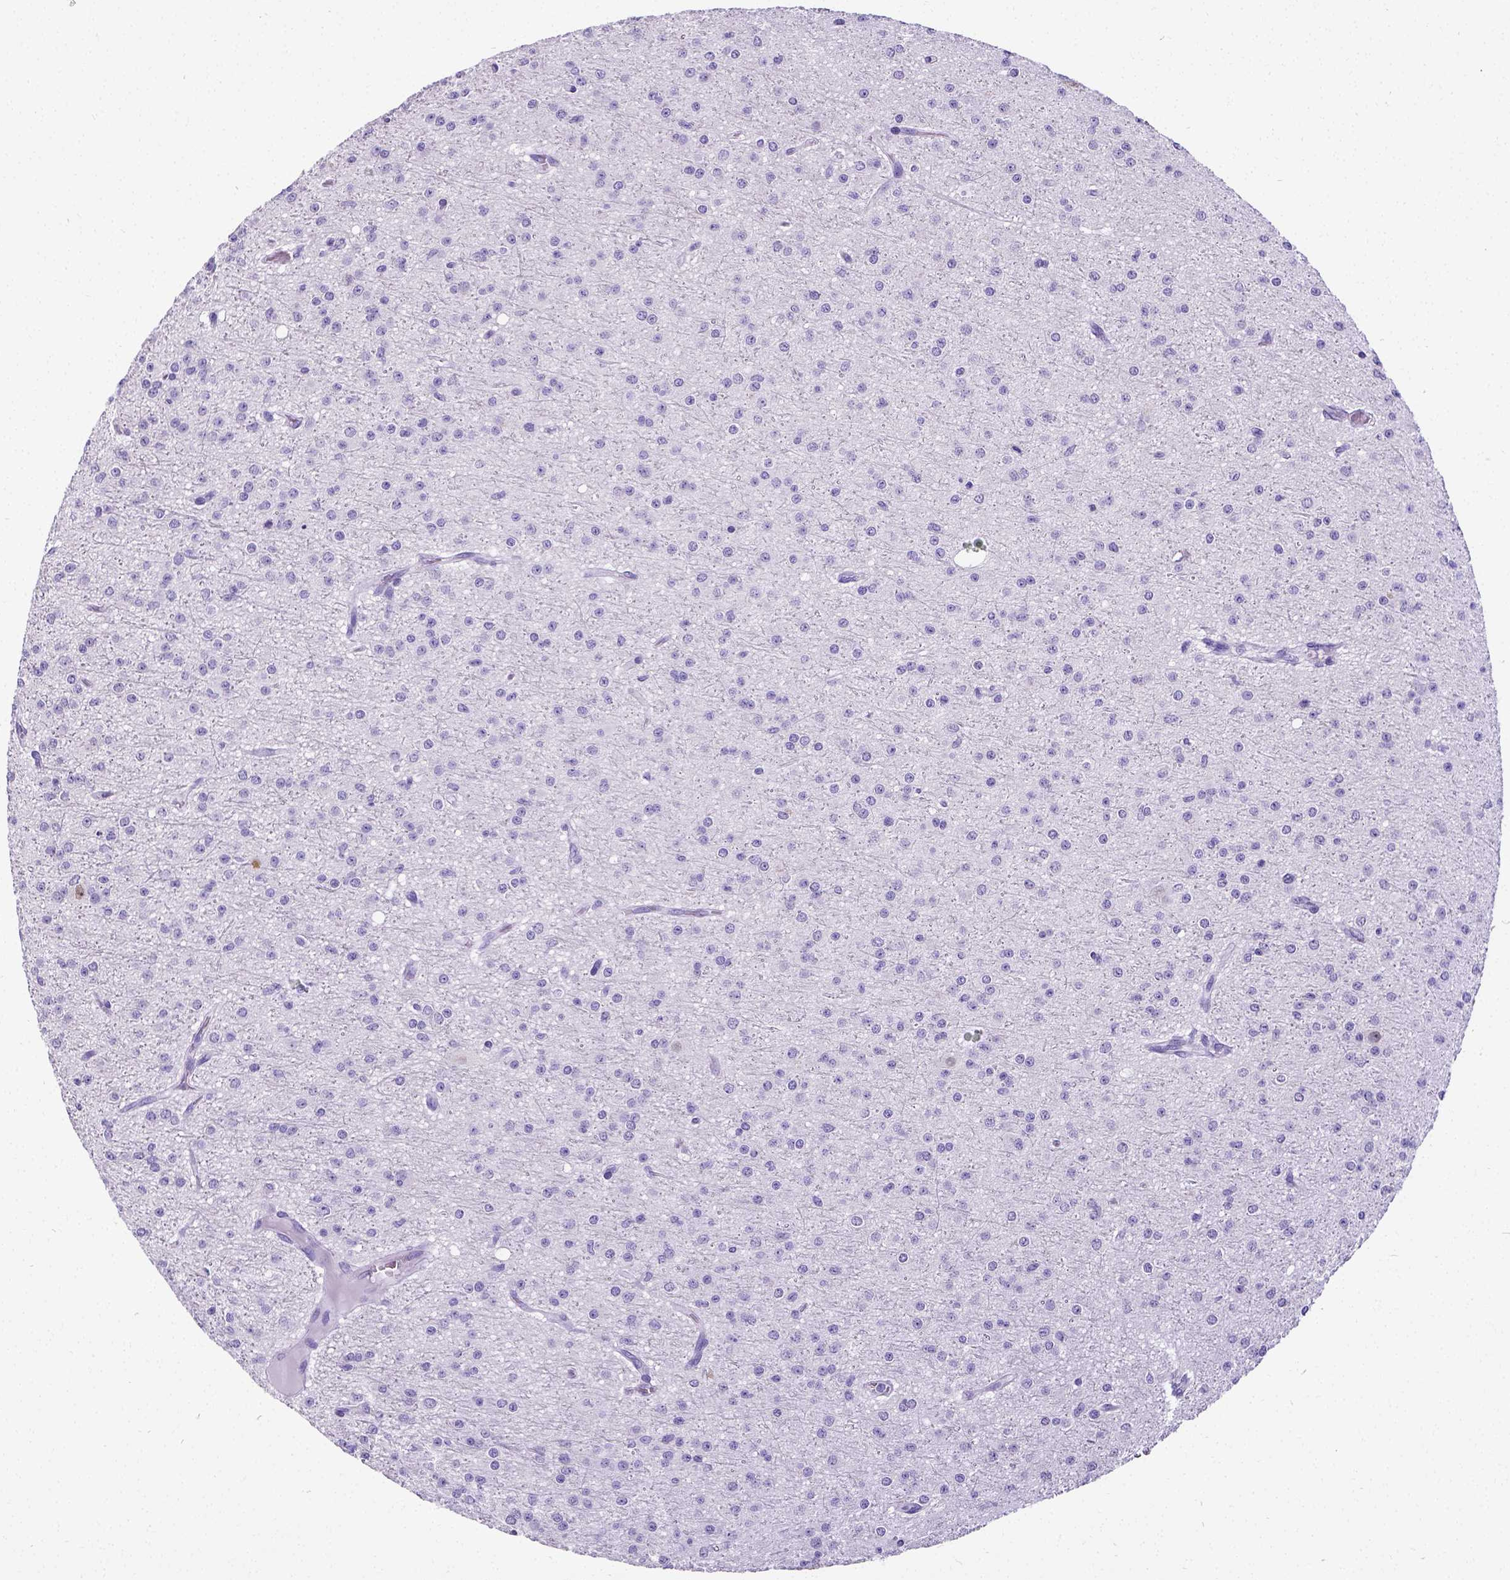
{"staining": {"intensity": "negative", "quantity": "none", "location": "none"}, "tissue": "glioma", "cell_type": "Tumor cells", "image_type": "cancer", "snomed": [{"axis": "morphology", "description": "Glioma, malignant, Low grade"}, {"axis": "topography", "description": "Brain"}], "caption": "Glioma was stained to show a protein in brown. There is no significant positivity in tumor cells.", "gene": "SATB2", "patient": {"sex": "male", "age": 27}}